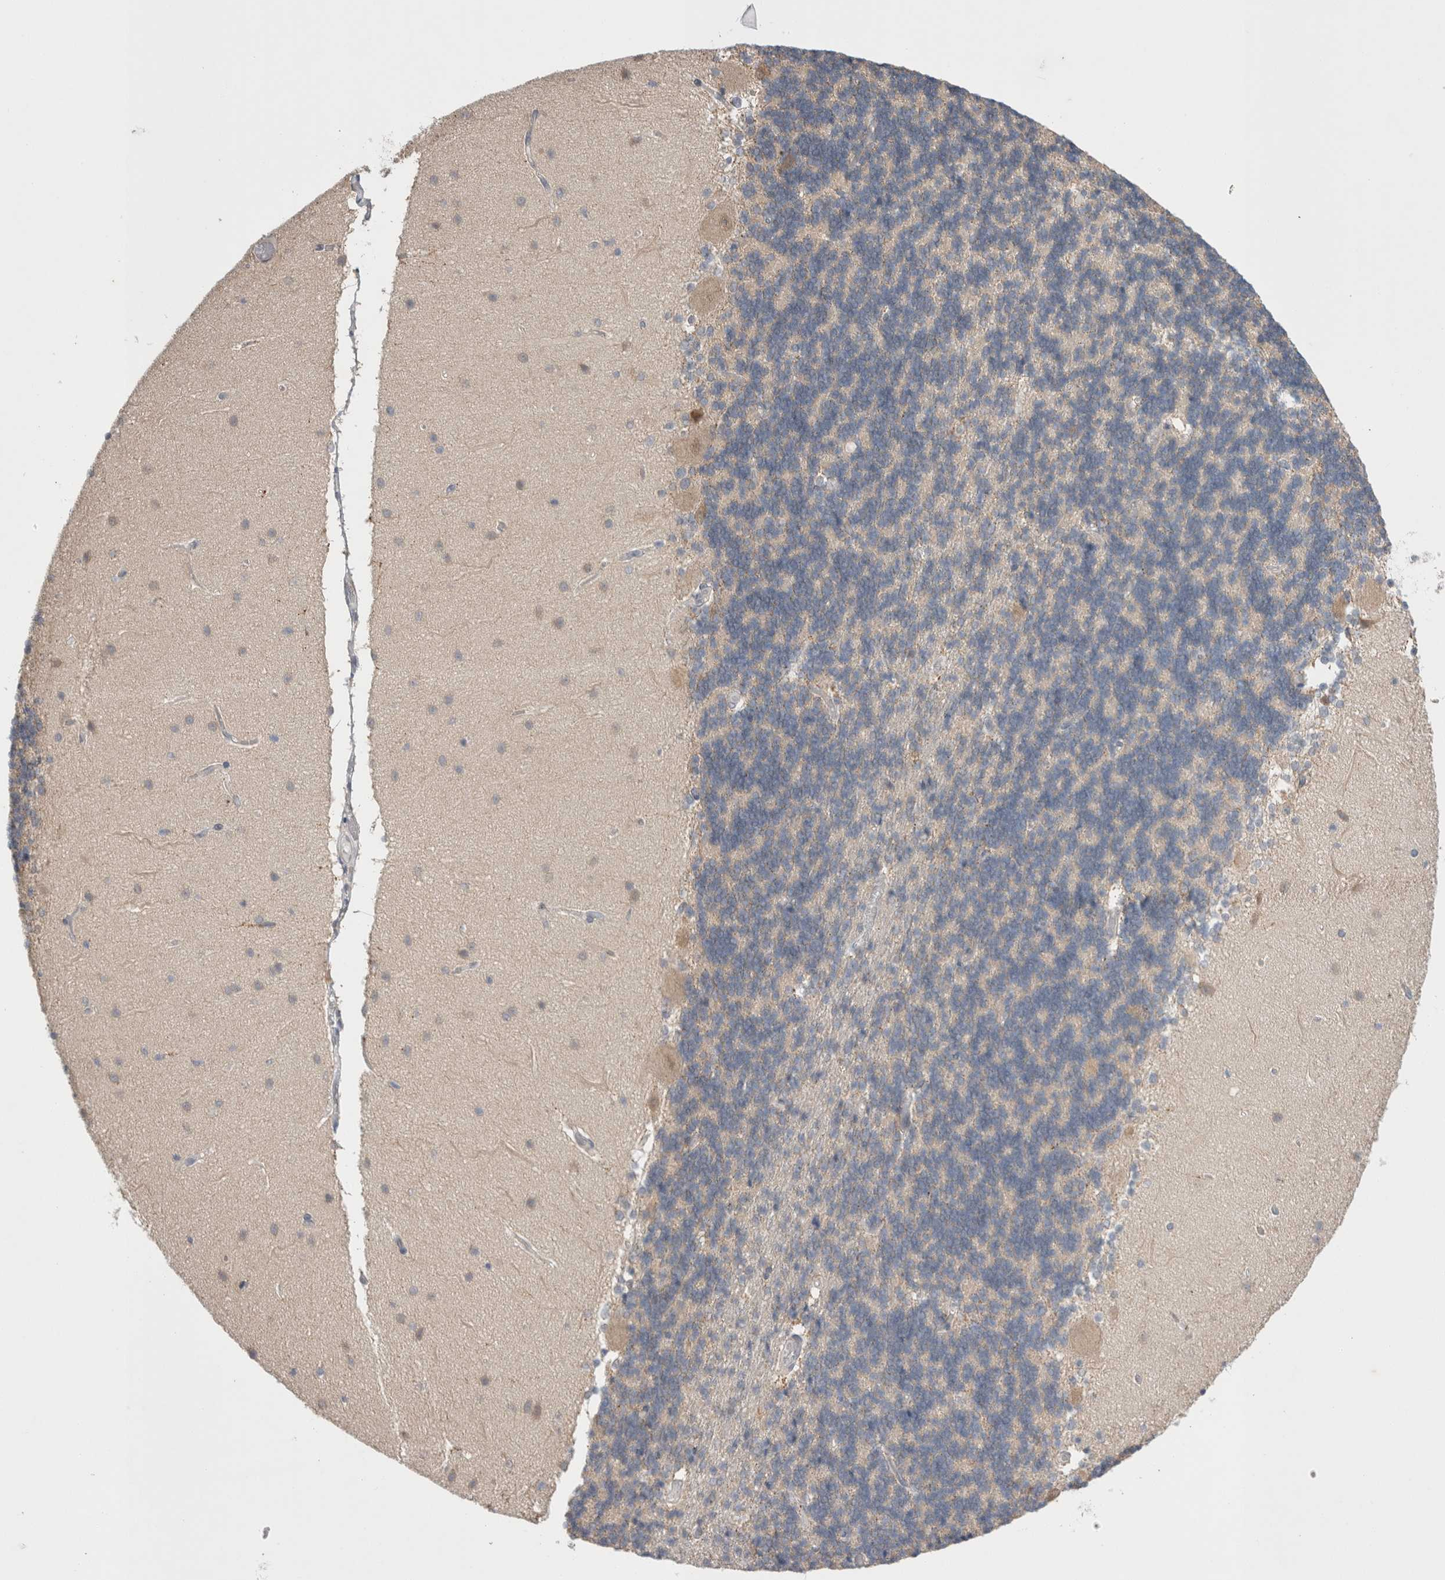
{"staining": {"intensity": "negative", "quantity": "none", "location": "none"}, "tissue": "cerebellum", "cell_type": "Cells in granular layer", "image_type": "normal", "snomed": [{"axis": "morphology", "description": "Normal tissue, NOS"}, {"axis": "topography", "description": "Cerebellum"}], "caption": "A micrograph of cerebellum stained for a protein shows no brown staining in cells in granular layer. The staining is performed using DAB (3,3'-diaminobenzidine) brown chromogen with nuclei counter-stained in using hematoxylin.", "gene": "NDOR1", "patient": {"sex": "female", "age": 54}}